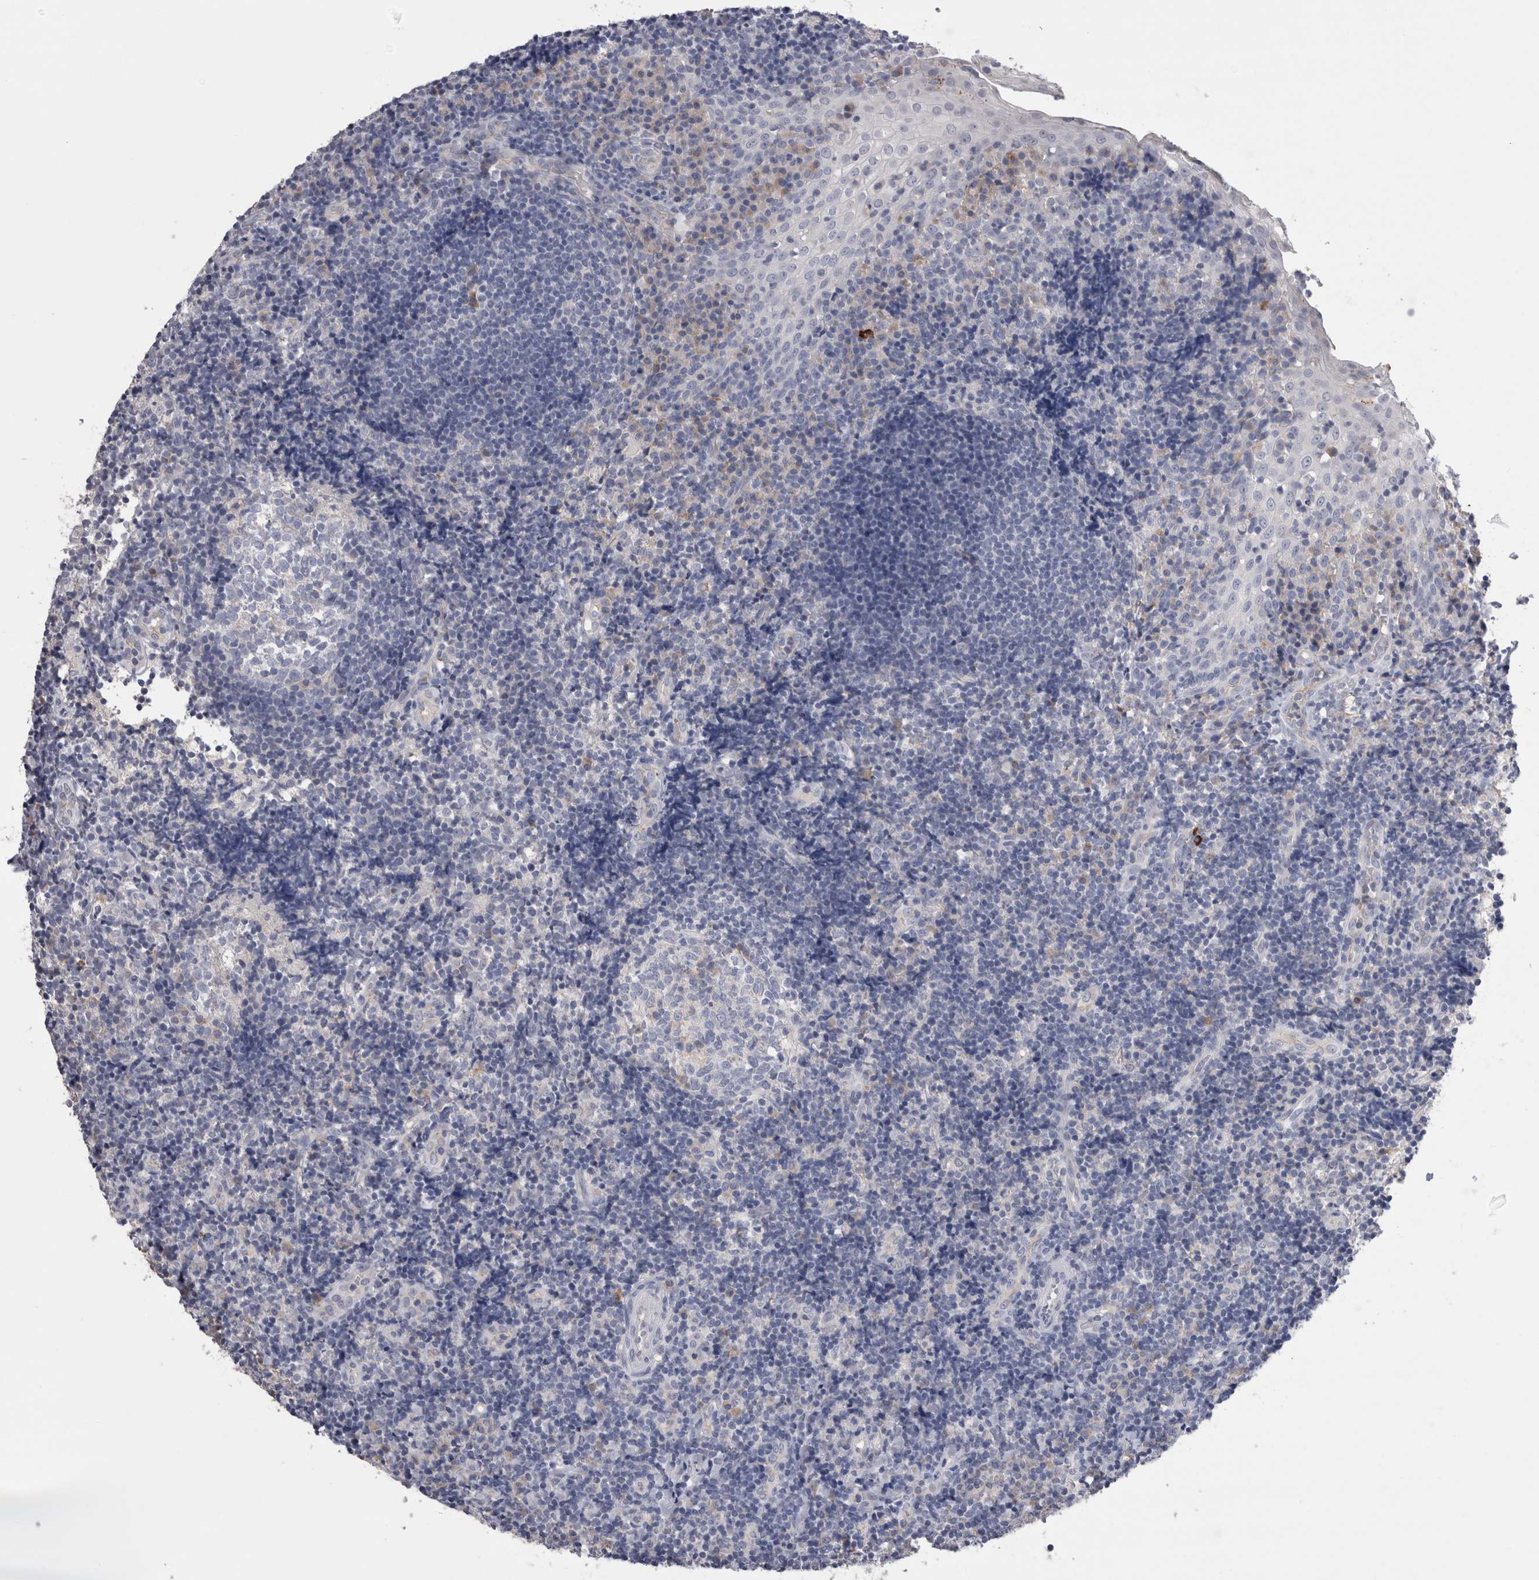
{"staining": {"intensity": "negative", "quantity": "none", "location": "none"}, "tissue": "tonsil", "cell_type": "Germinal center cells", "image_type": "normal", "snomed": [{"axis": "morphology", "description": "Normal tissue, NOS"}, {"axis": "topography", "description": "Tonsil"}], "caption": "This histopathology image is of benign tonsil stained with immunohistochemistry to label a protein in brown with the nuclei are counter-stained blue. There is no staining in germinal center cells.", "gene": "REG1A", "patient": {"sex": "female", "age": 40}}